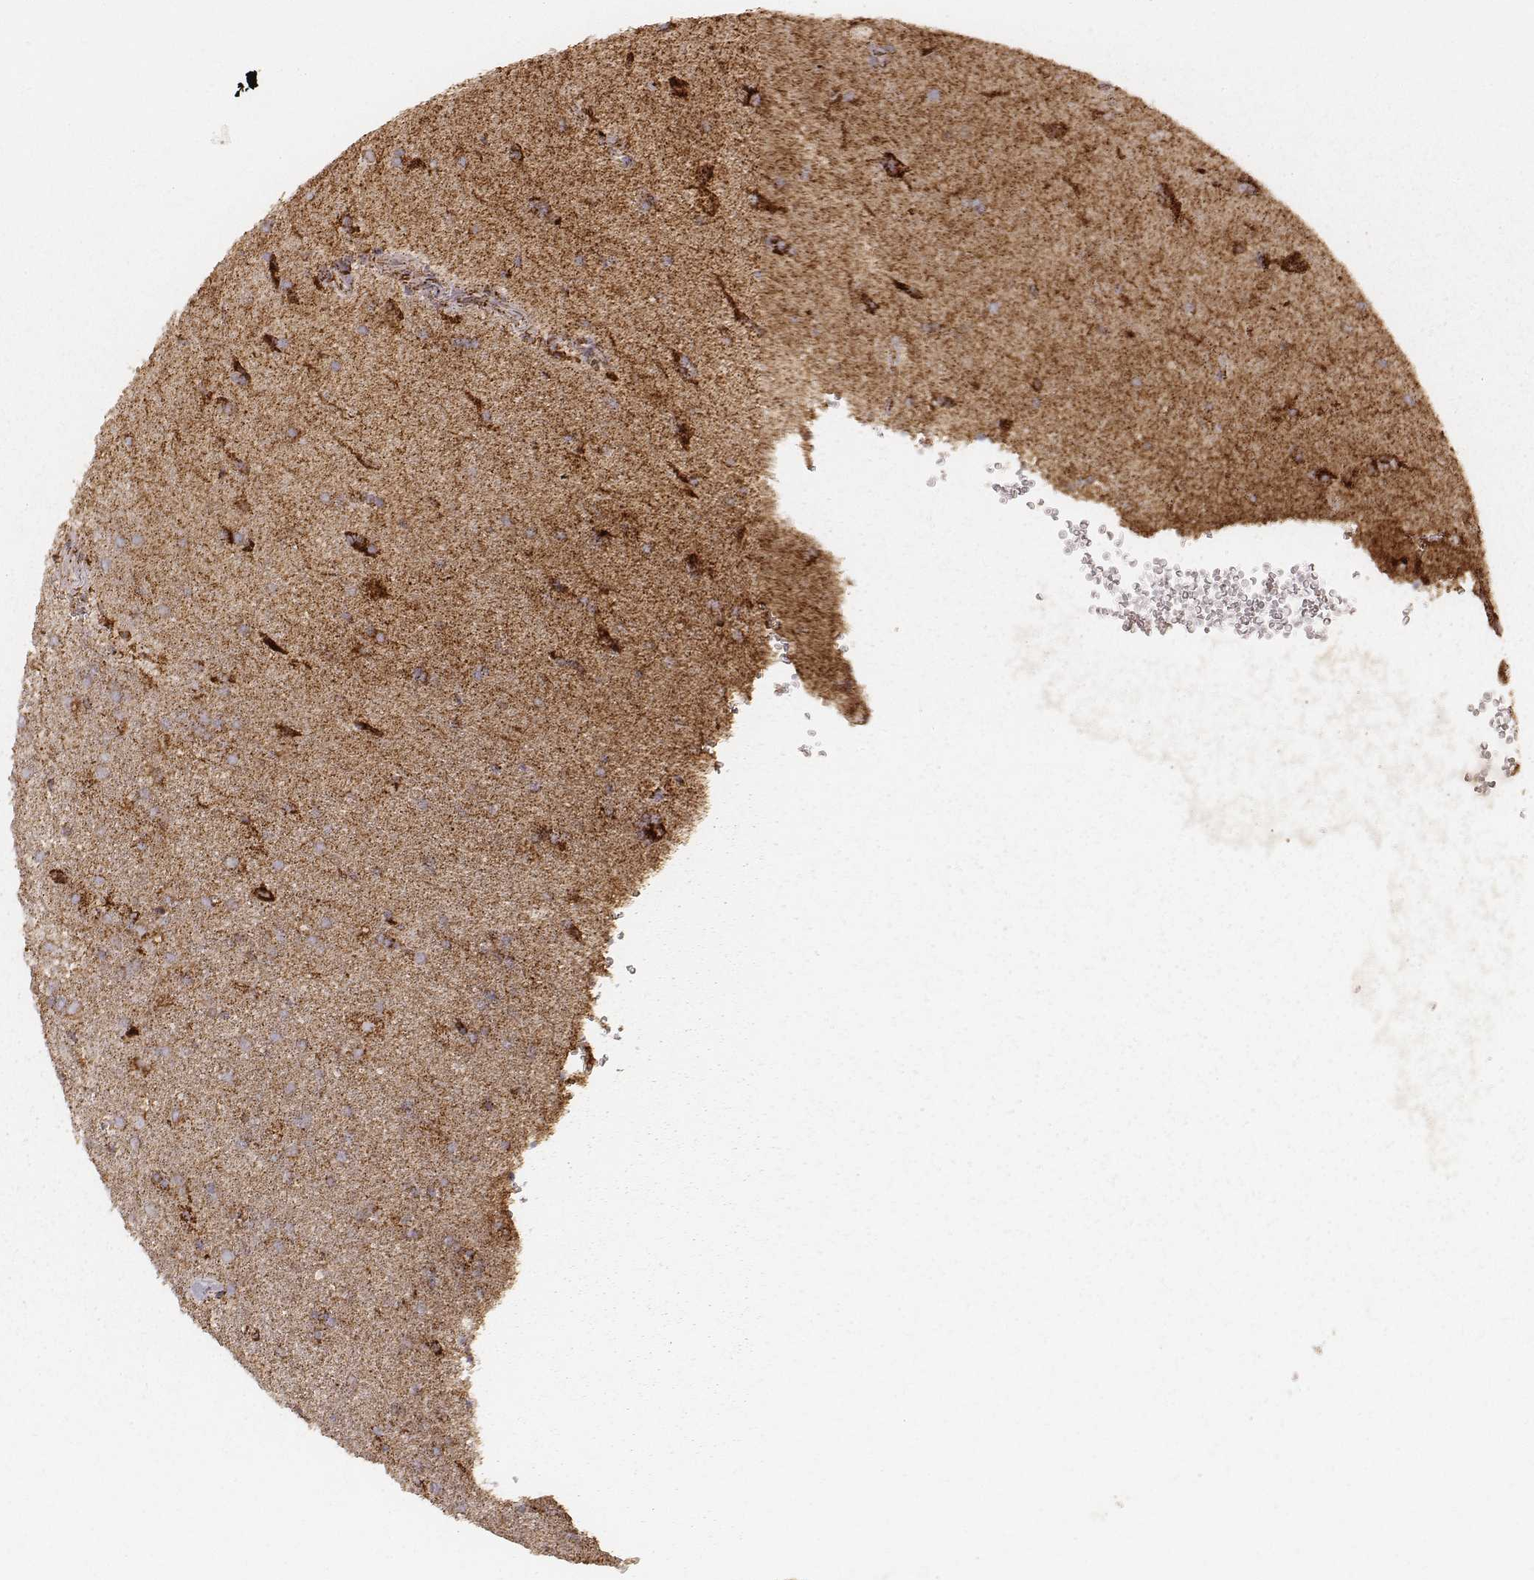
{"staining": {"intensity": "moderate", "quantity": ">75%", "location": "cytoplasmic/membranous"}, "tissue": "glioma", "cell_type": "Tumor cells", "image_type": "cancer", "snomed": [{"axis": "morphology", "description": "Glioma, malignant, Low grade"}, {"axis": "topography", "description": "Brain"}], "caption": "Human glioma stained for a protein (brown) displays moderate cytoplasmic/membranous positive positivity in approximately >75% of tumor cells.", "gene": "CS", "patient": {"sex": "male", "age": 58}}